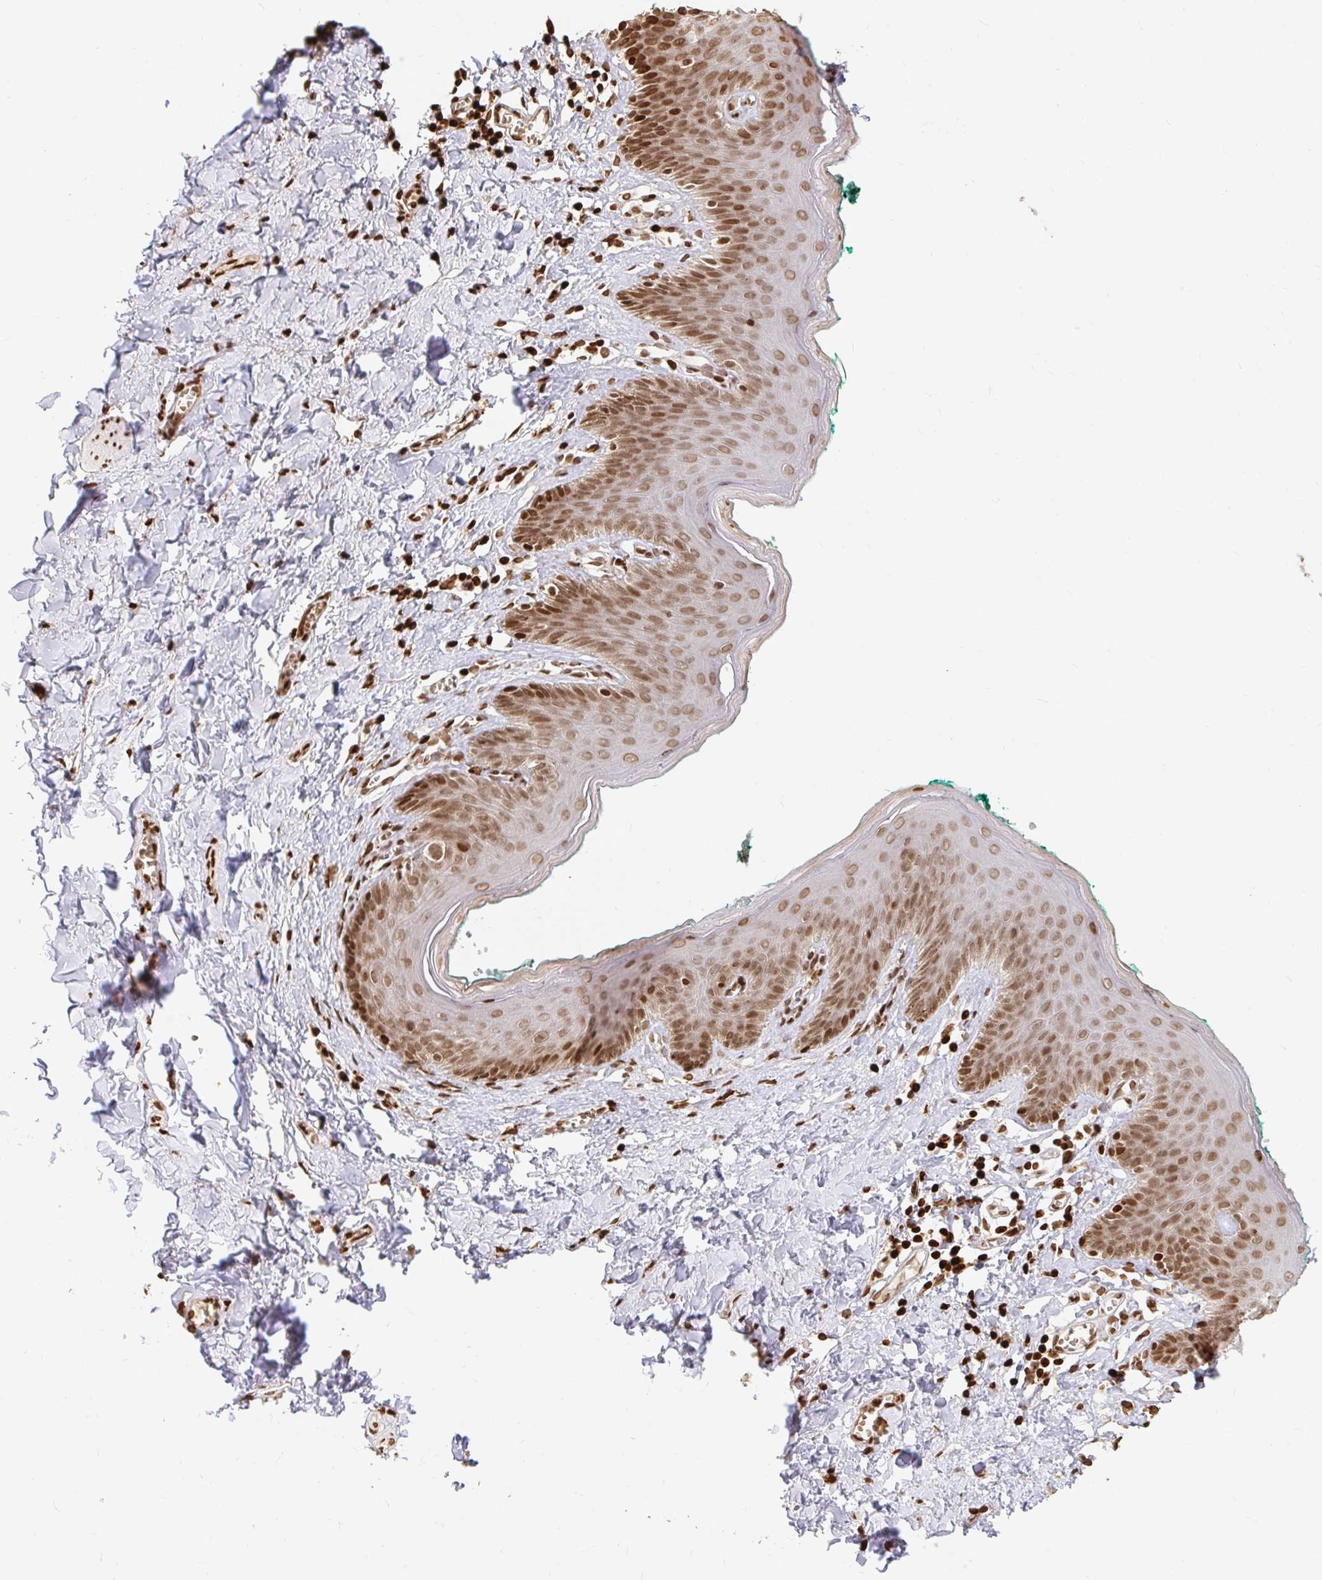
{"staining": {"intensity": "moderate", "quantity": ">75%", "location": "nuclear"}, "tissue": "skin", "cell_type": "Epidermal cells", "image_type": "normal", "snomed": [{"axis": "morphology", "description": "Normal tissue, NOS"}, {"axis": "topography", "description": "Vulva"}, {"axis": "topography", "description": "Peripheral nerve tissue"}], "caption": "IHC staining of benign skin, which reveals medium levels of moderate nuclear expression in about >75% of epidermal cells indicating moderate nuclear protein staining. The staining was performed using DAB (brown) for protein detection and nuclei were counterstained in hematoxylin (blue).", "gene": "H2BC5", "patient": {"sex": "female", "age": 66}}